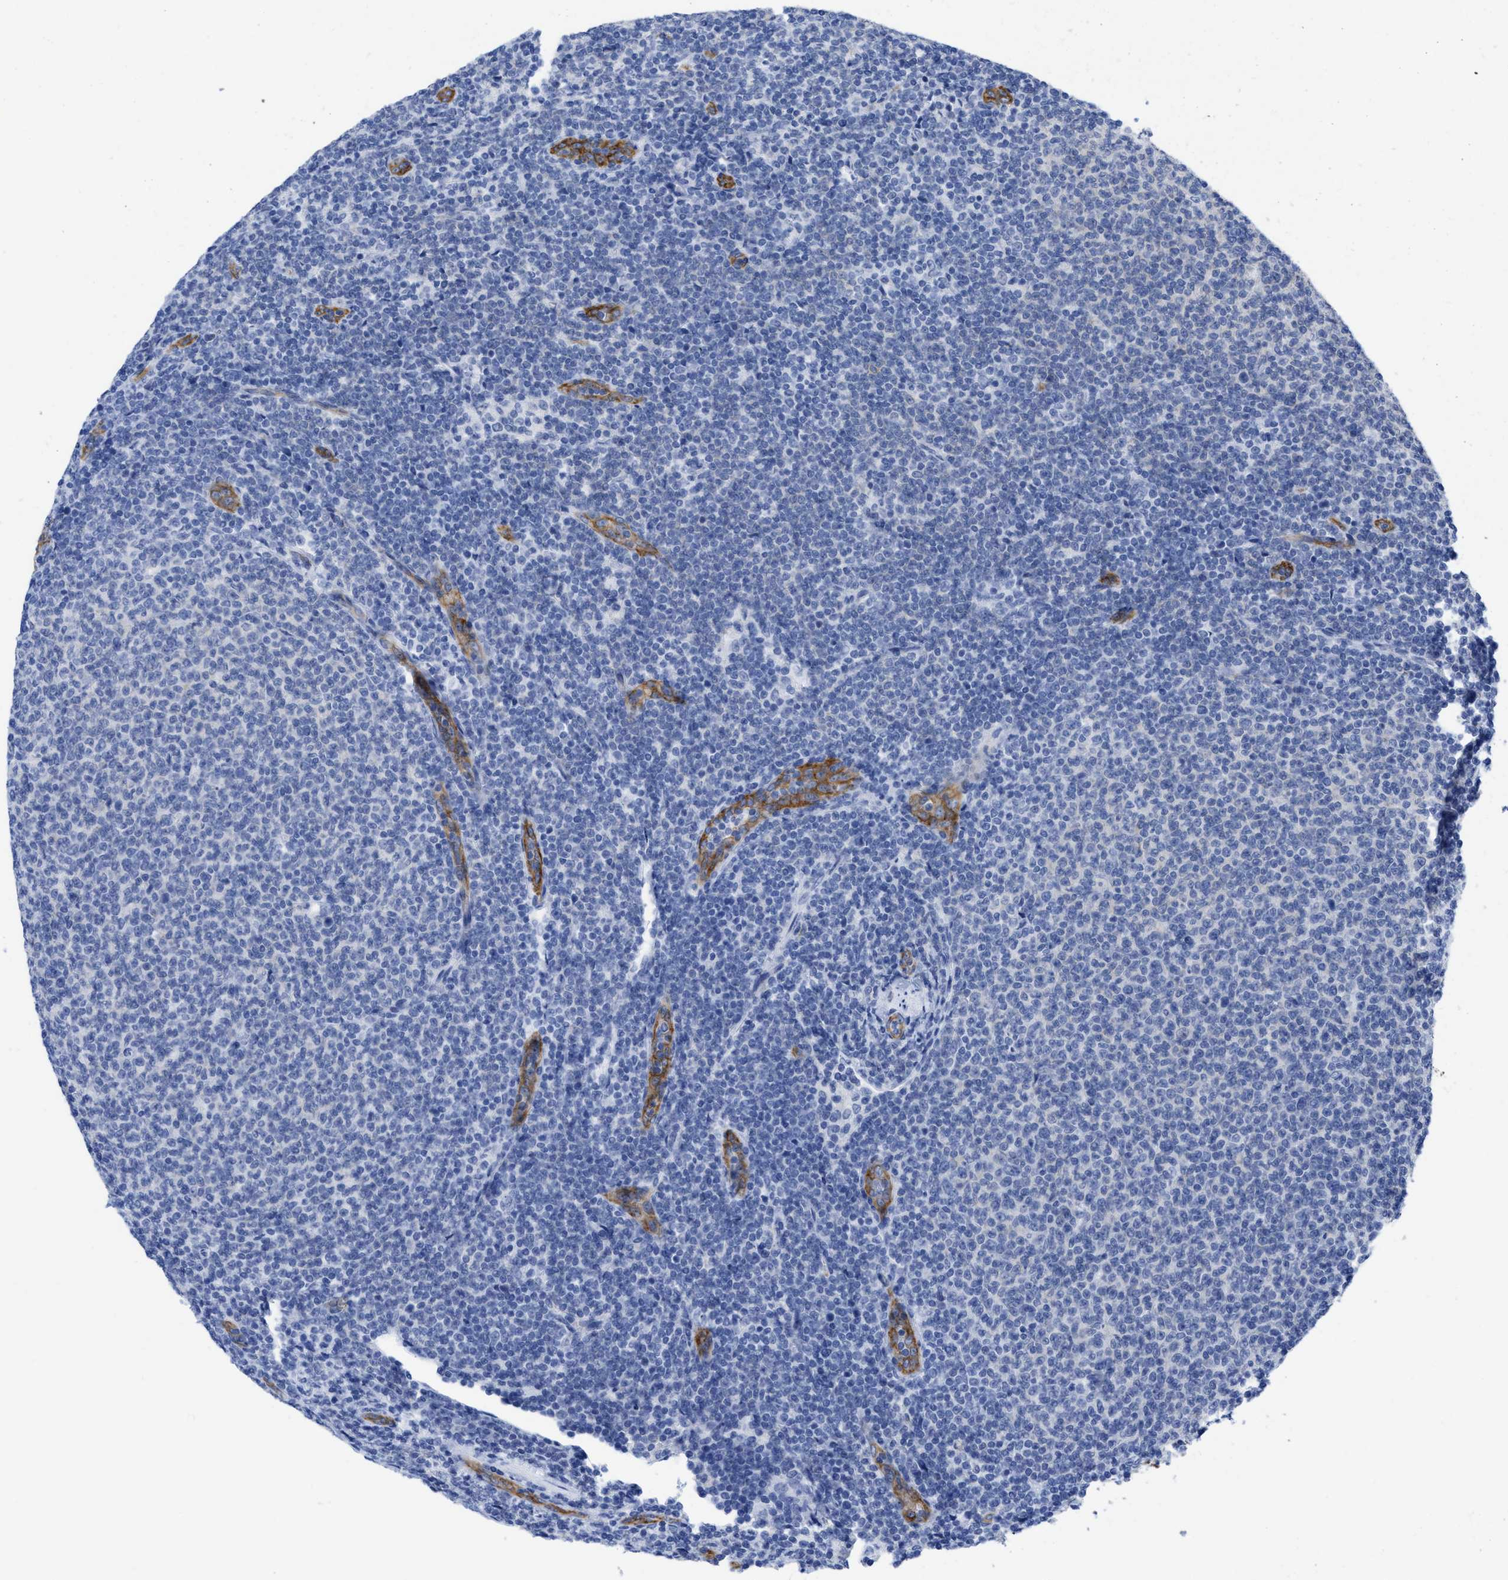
{"staining": {"intensity": "negative", "quantity": "none", "location": "none"}, "tissue": "lymphoma", "cell_type": "Tumor cells", "image_type": "cancer", "snomed": [{"axis": "morphology", "description": "Malignant lymphoma, non-Hodgkin's type, Low grade"}, {"axis": "topography", "description": "Lymph node"}], "caption": "Protein analysis of lymphoma exhibits no significant positivity in tumor cells. The staining was performed using DAB to visualize the protein expression in brown, while the nuclei were stained in blue with hematoxylin (Magnification: 20x).", "gene": "ACKR1", "patient": {"sex": "male", "age": 66}}